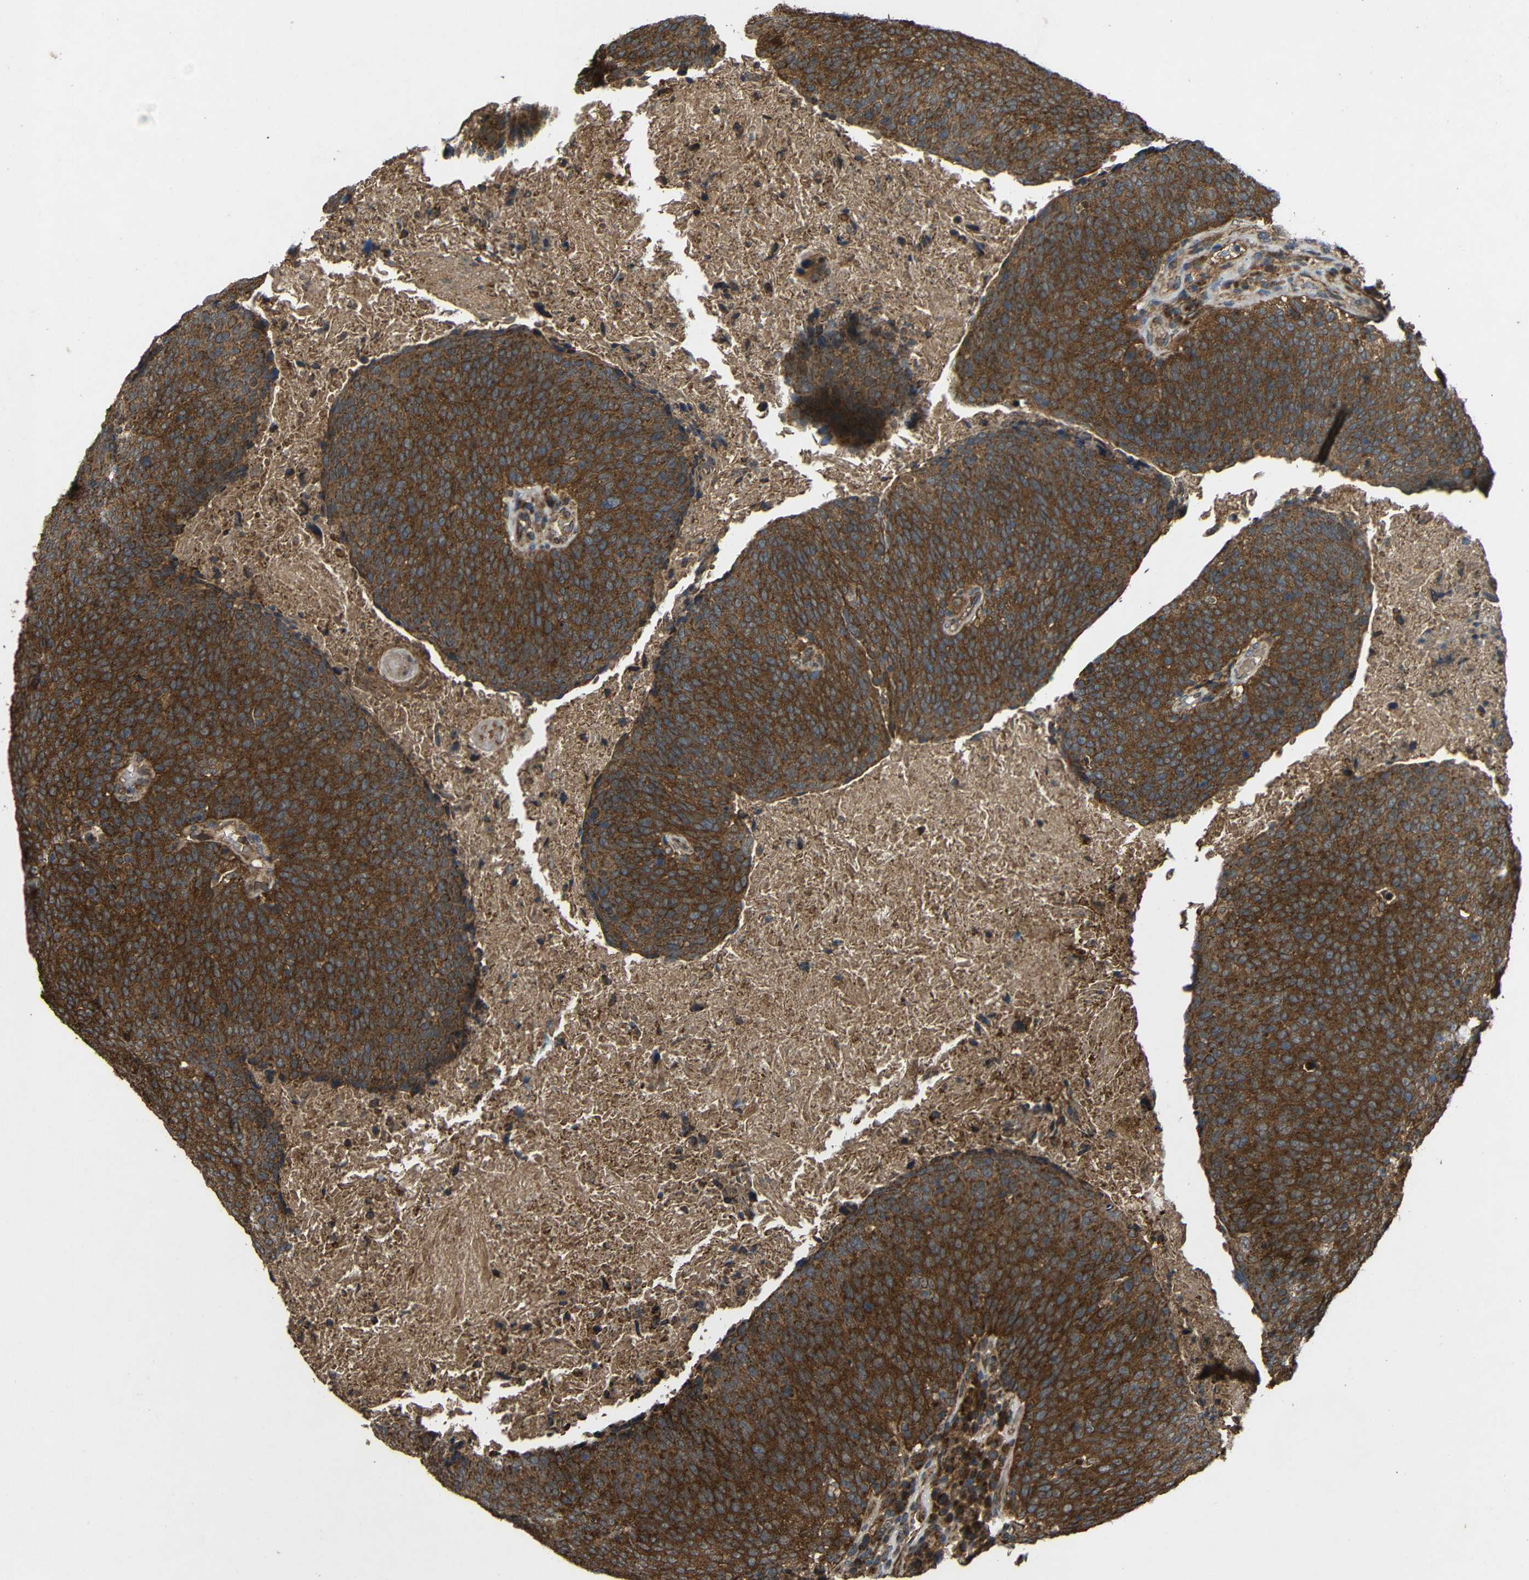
{"staining": {"intensity": "strong", "quantity": ">75%", "location": "cytoplasmic/membranous"}, "tissue": "head and neck cancer", "cell_type": "Tumor cells", "image_type": "cancer", "snomed": [{"axis": "morphology", "description": "Squamous cell carcinoma, NOS"}, {"axis": "morphology", "description": "Squamous cell carcinoma, metastatic, NOS"}, {"axis": "topography", "description": "Lymph node"}, {"axis": "topography", "description": "Head-Neck"}], "caption": "An image of head and neck cancer stained for a protein exhibits strong cytoplasmic/membranous brown staining in tumor cells.", "gene": "C1GALT1", "patient": {"sex": "male", "age": 62}}